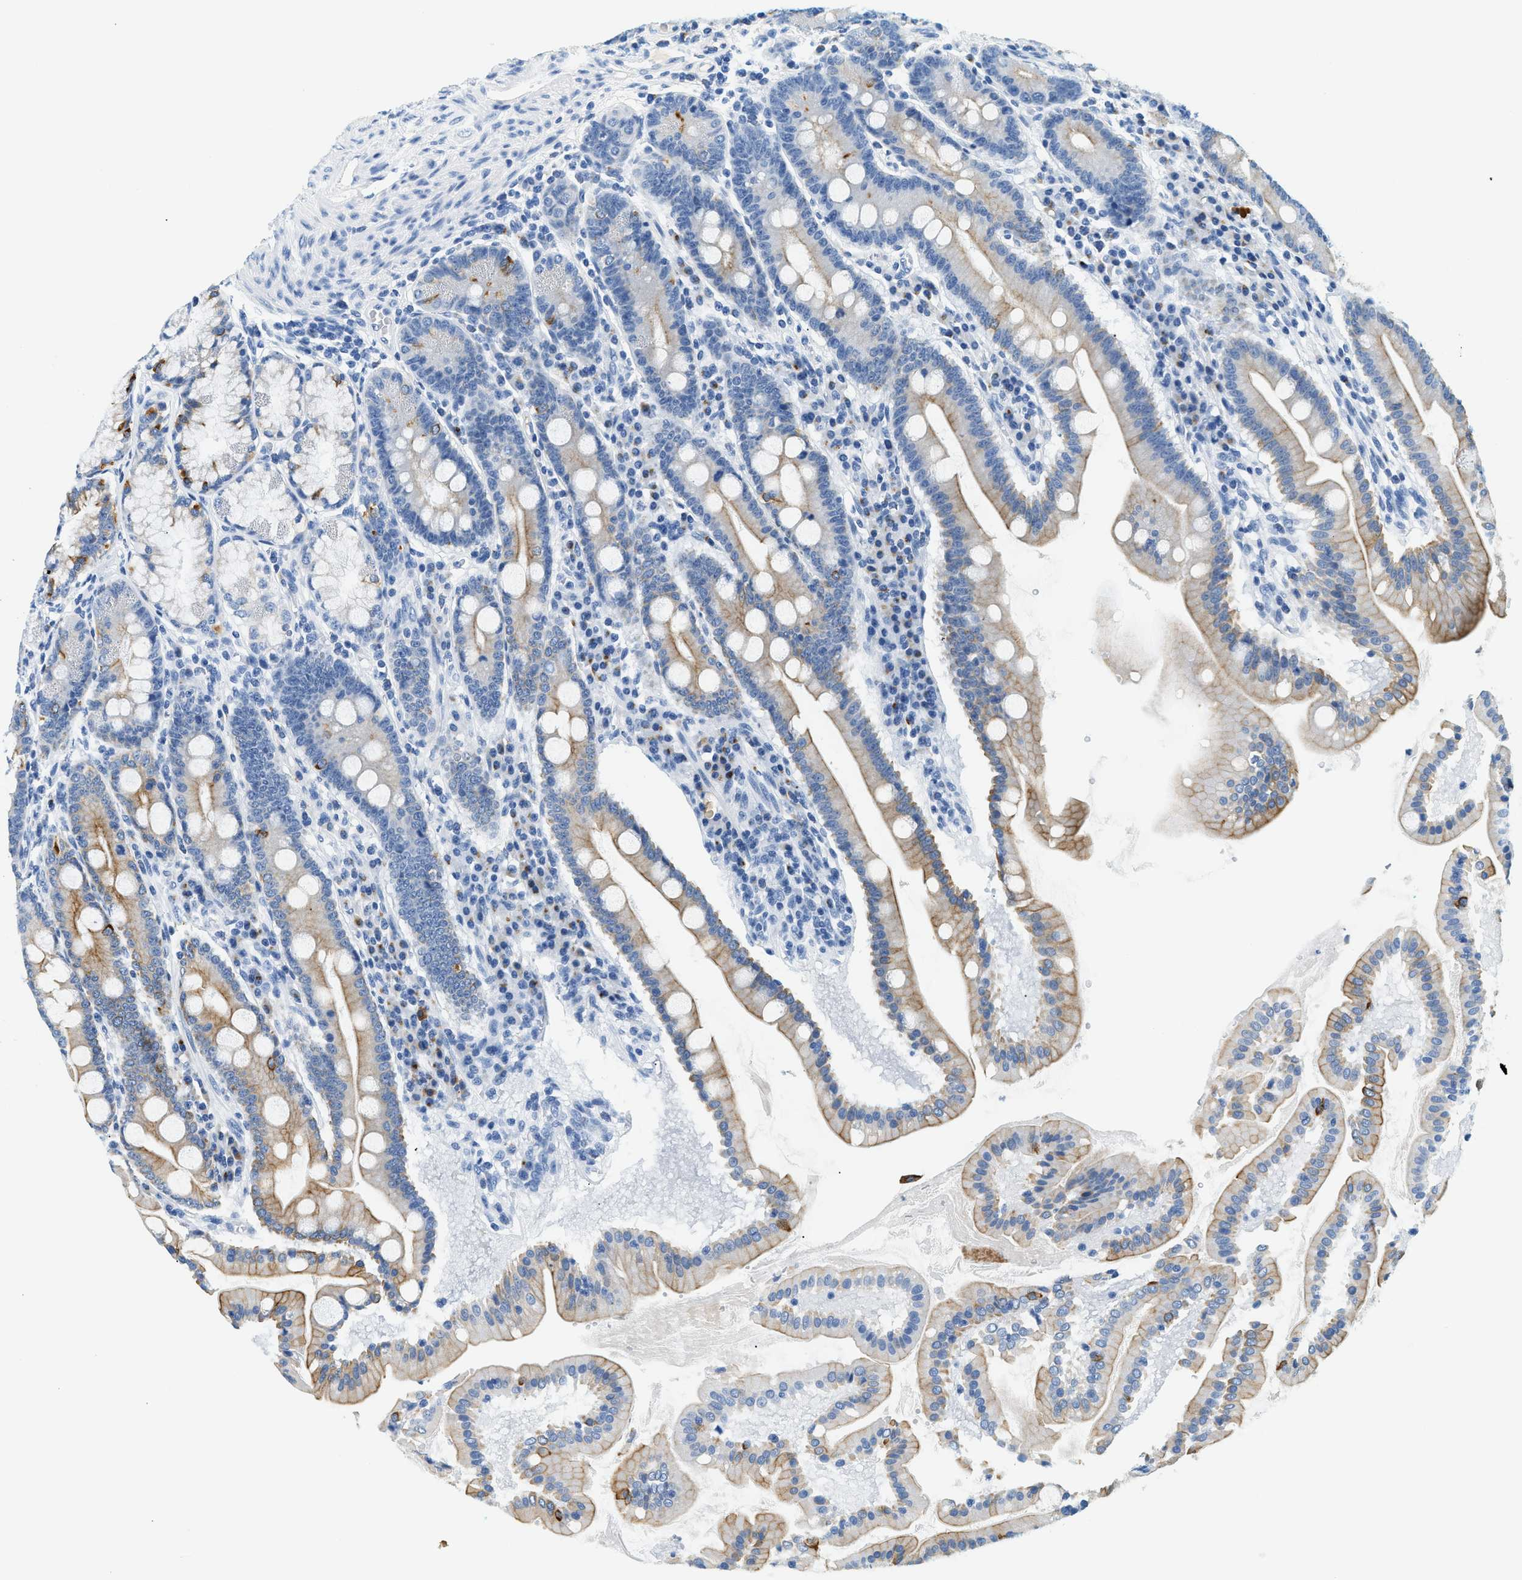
{"staining": {"intensity": "moderate", "quantity": ">75%", "location": "cytoplasmic/membranous"}, "tissue": "duodenum", "cell_type": "Glandular cells", "image_type": "normal", "snomed": [{"axis": "morphology", "description": "Normal tissue, NOS"}, {"axis": "topography", "description": "Duodenum"}], "caption": "Duodenum stained with immunohistochemistry exhibits moderate cytoplasmic/membranous staining in about >75% of glandular cells.", "gene": "STXBP2", "patient": {"sex": "male", "age": 50}}